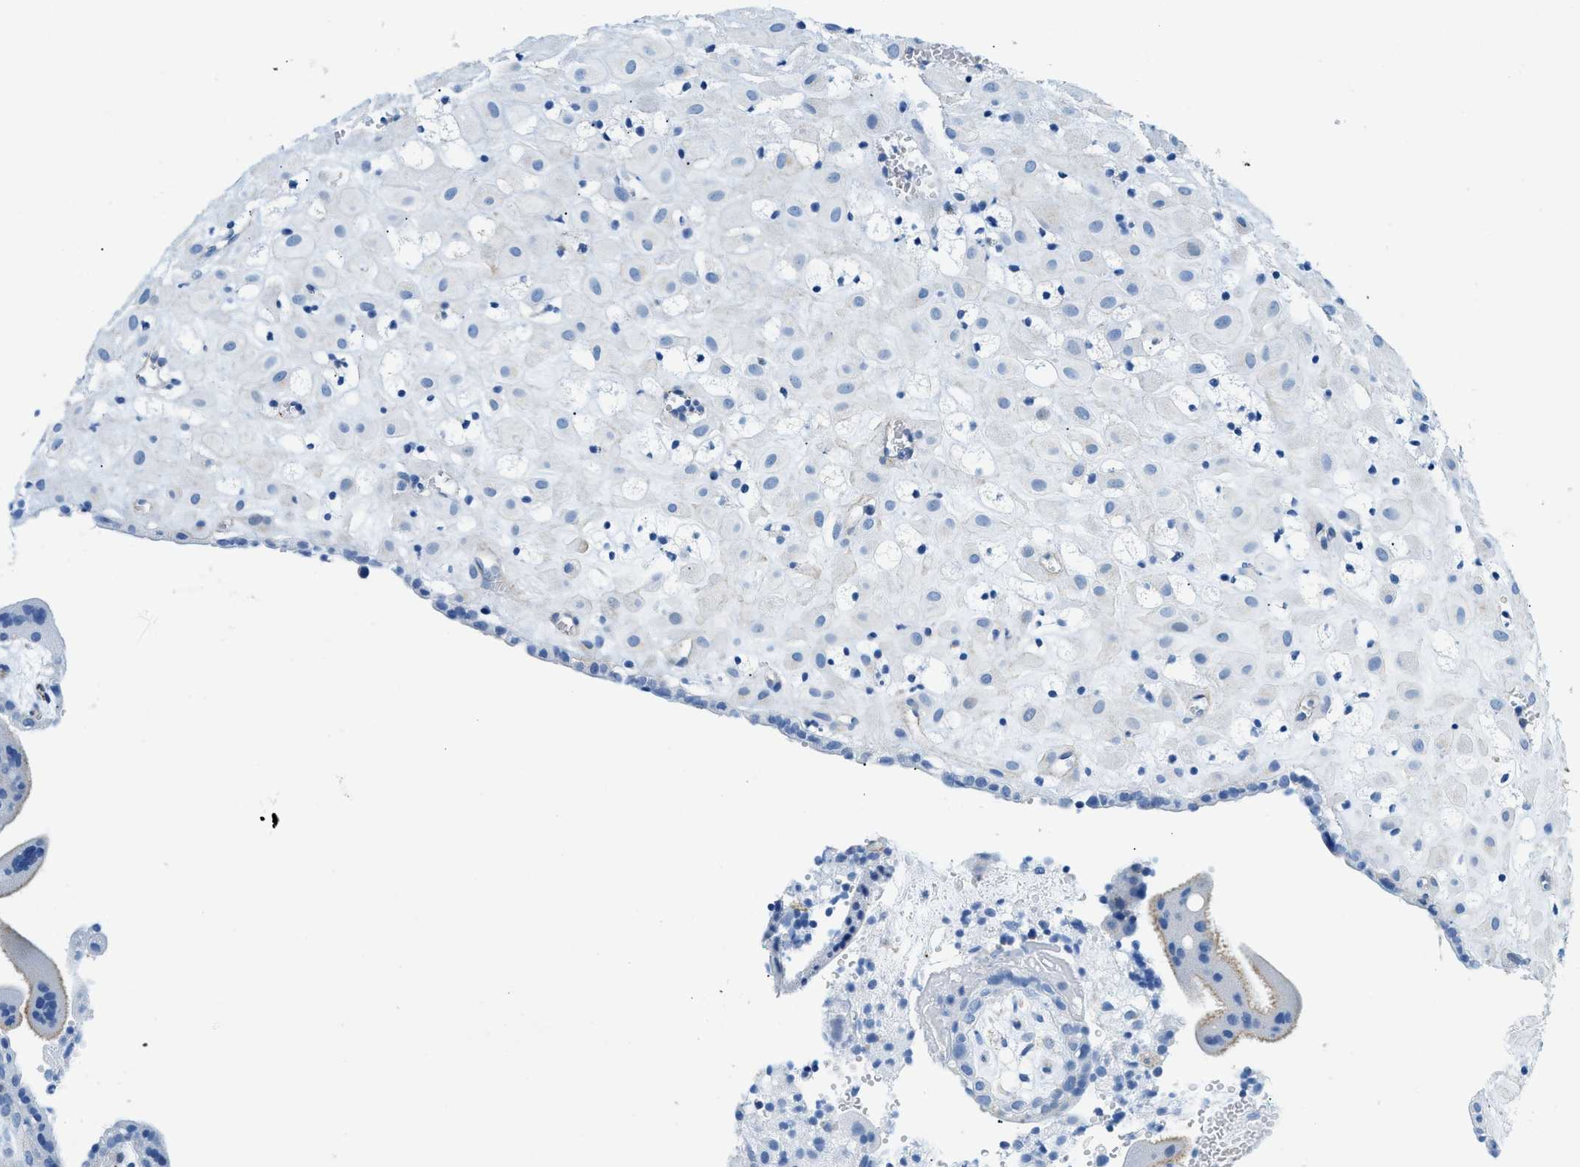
{"staining": {"intensity": "negative", "quantity": "none", "location": "none"}, "tissue": "placenta", "cell_type": "Decidual cells", "image_type": "normal", "snomed": [{"axis": "morphology", "description": "Normal tissue, NOS"}, {"axis": "topography", "description": "Placenta"}], "caption": "Decidual cells show no significant expression in unremarkable placenta. (DAB (3,3'-diaminobenzidine) IHC visualized using brightfield microscopy, high magnification).", "gene": "TPSAB1", "patient": {"sex": "female", "age": 18}}